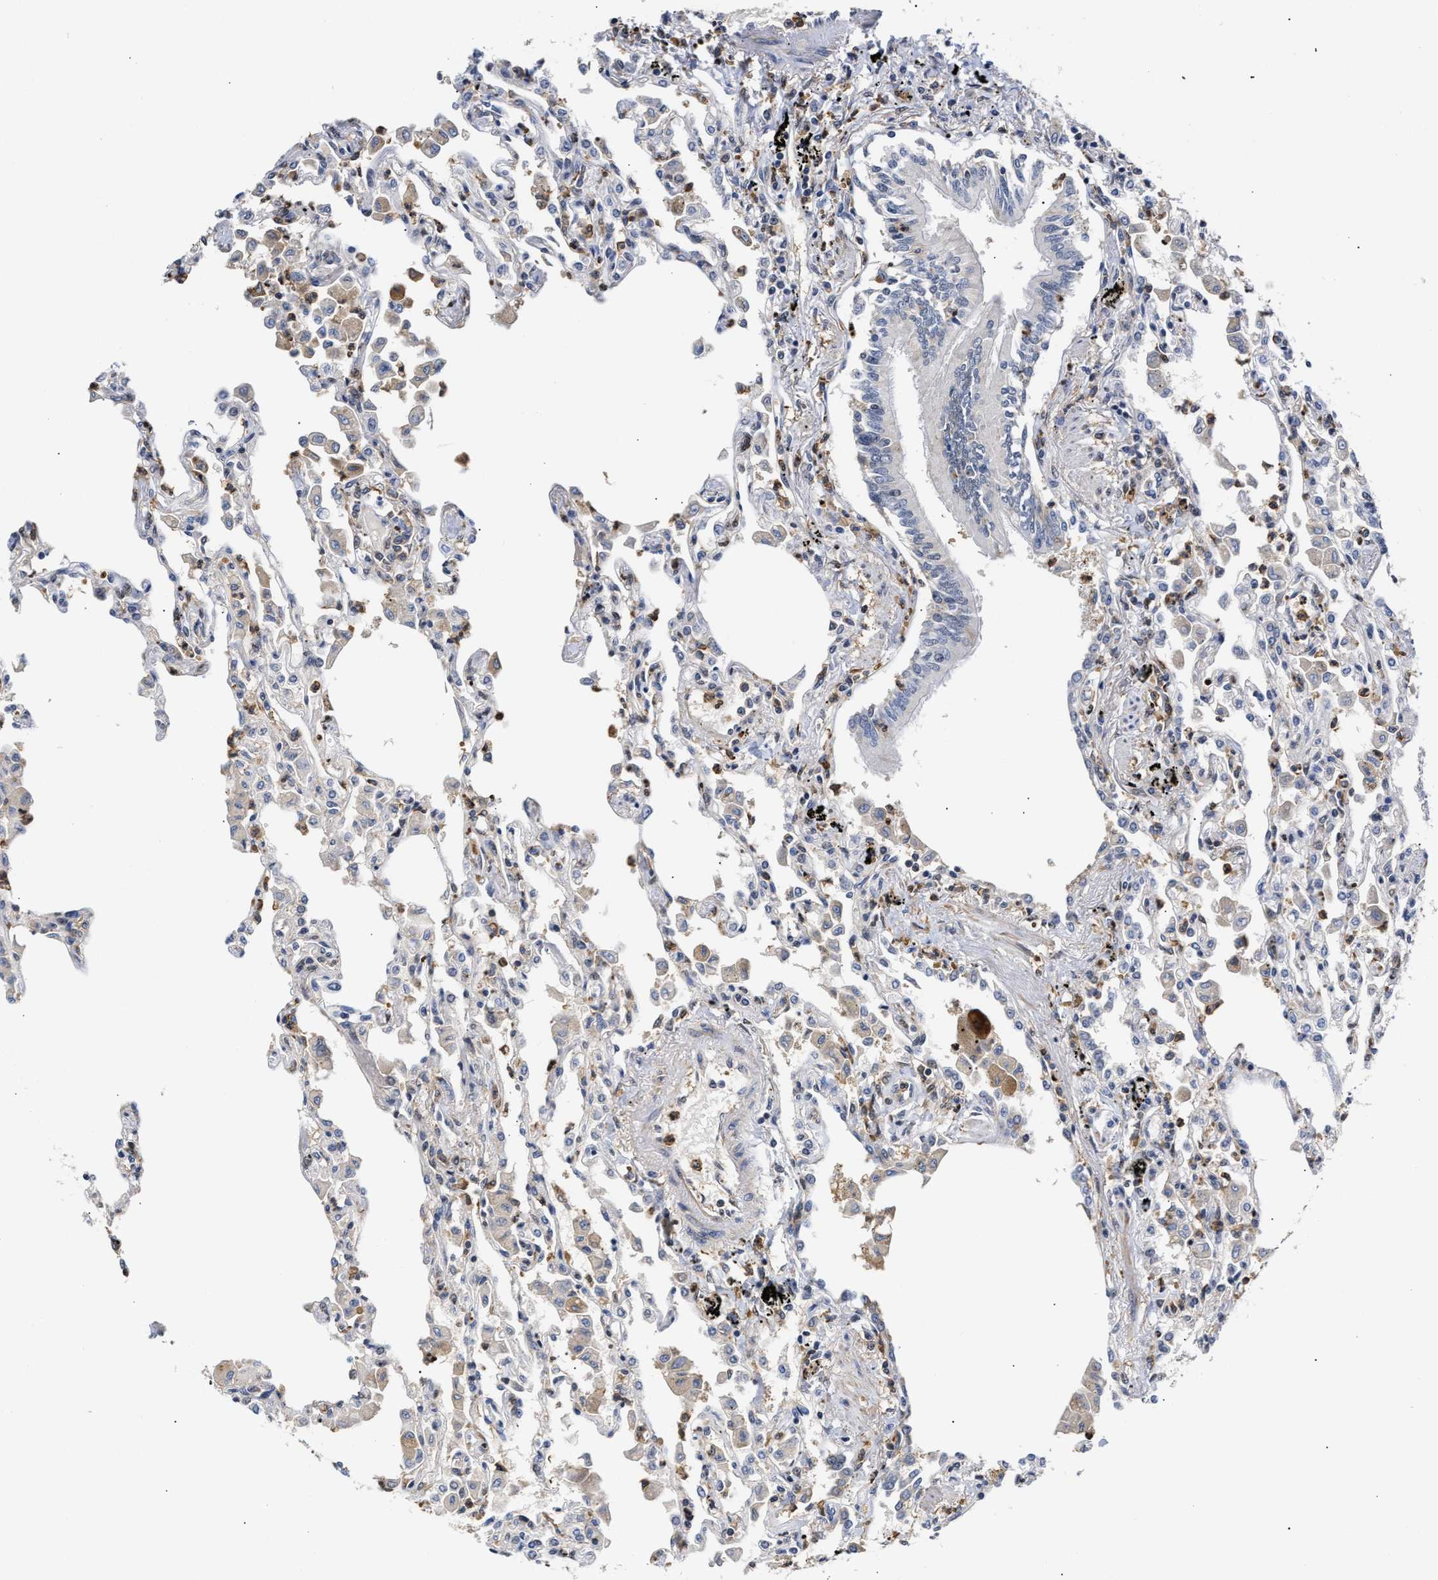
{"staining": {"intensity": "weak", "quantity": "<25%", "location": "cytoplasmic/membranous"}, "tissue": "lung", "cell_type": "Alveolar cells", "image_type": "normal", "snomed": [{"axis": "morphology", "description": "Normal tissue, NOS"}, {"axis": "topography", "description": "Bronchus"}, {"axis": "topography", "description": "Lung"}], "caption": "This is an IHC histopathology image of benign lung. There is no positivity in alveolar cells.", "gene": "KLHDC1", "patient": {"sex": "female", "age": 49}}